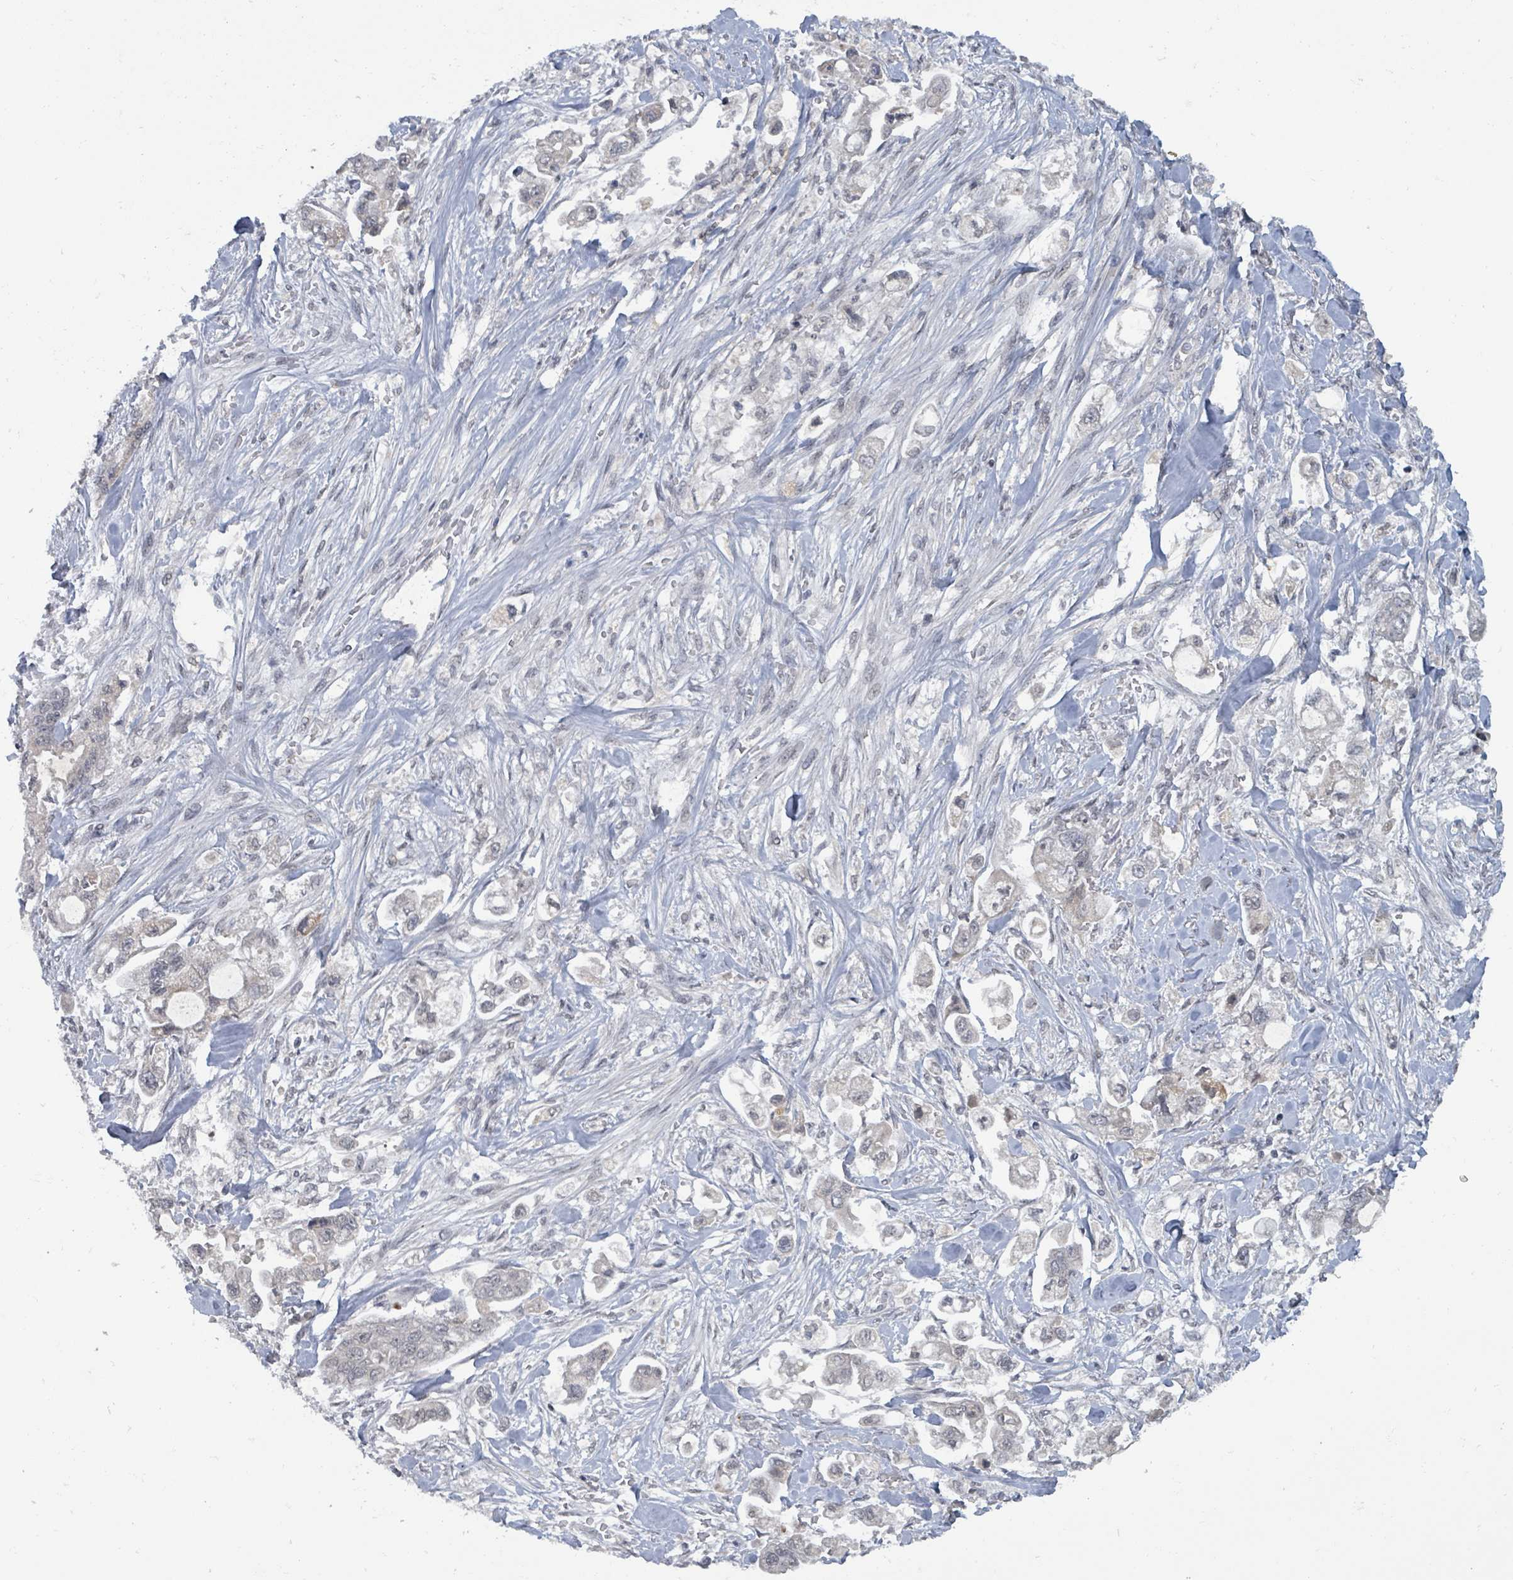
{"staining": {"intensity": "negative", "quantity": "none", "location": "none"}, "tissue": "stomach cancer", "cell_type": "Tumor cells", "image_type": "cancer", "snomed": [{"axis": "morphology", "description": "Adenocarcinoma, NOS"}, {"axis": "topography", "description": "Stomach"}], "caption": "A high-resolution micrograph shows immunohistochemistry staining of stomach cancer (adenocarcinoma), which demonstrates no significant staining in tumor cells.", "gene": "BANP", "patient": {"sex": "male", "age": 62}}